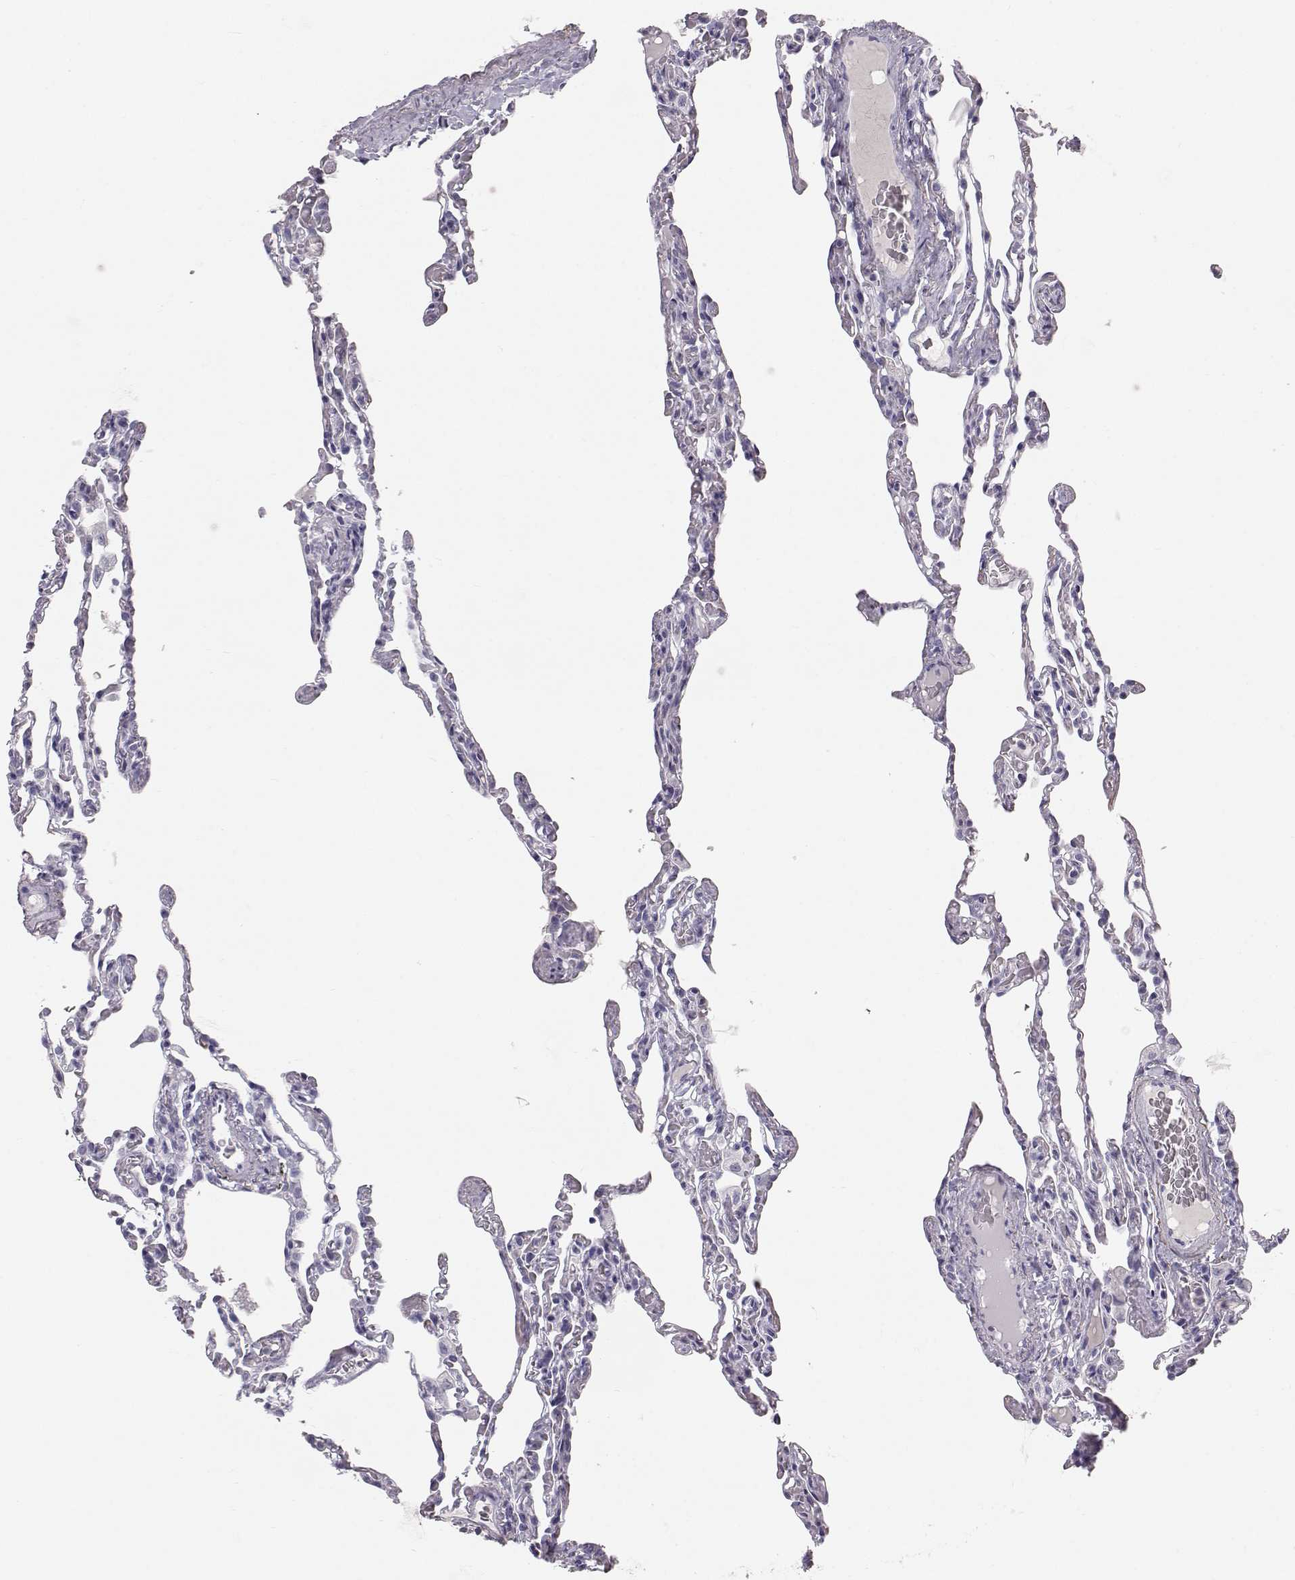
{"staining": {"intensity": "negative", "quantity": "none", "location": "none"}, "tissue": "lung", "cell_type": "Alveolar cells", "image_type": "normal", "snomed": [{"axis": "morphology", "description": "Normal tissue, NOS"}, {"axis": "topography", "description": "Lung"}], "caption": "Immunohistochemistry photomicrograph of benign lung: lung stained with DAB displays no significant protein staining in alveolar cells.", "gene": "KRTAP16", "patient": {"sex": "female", "age": 43}}